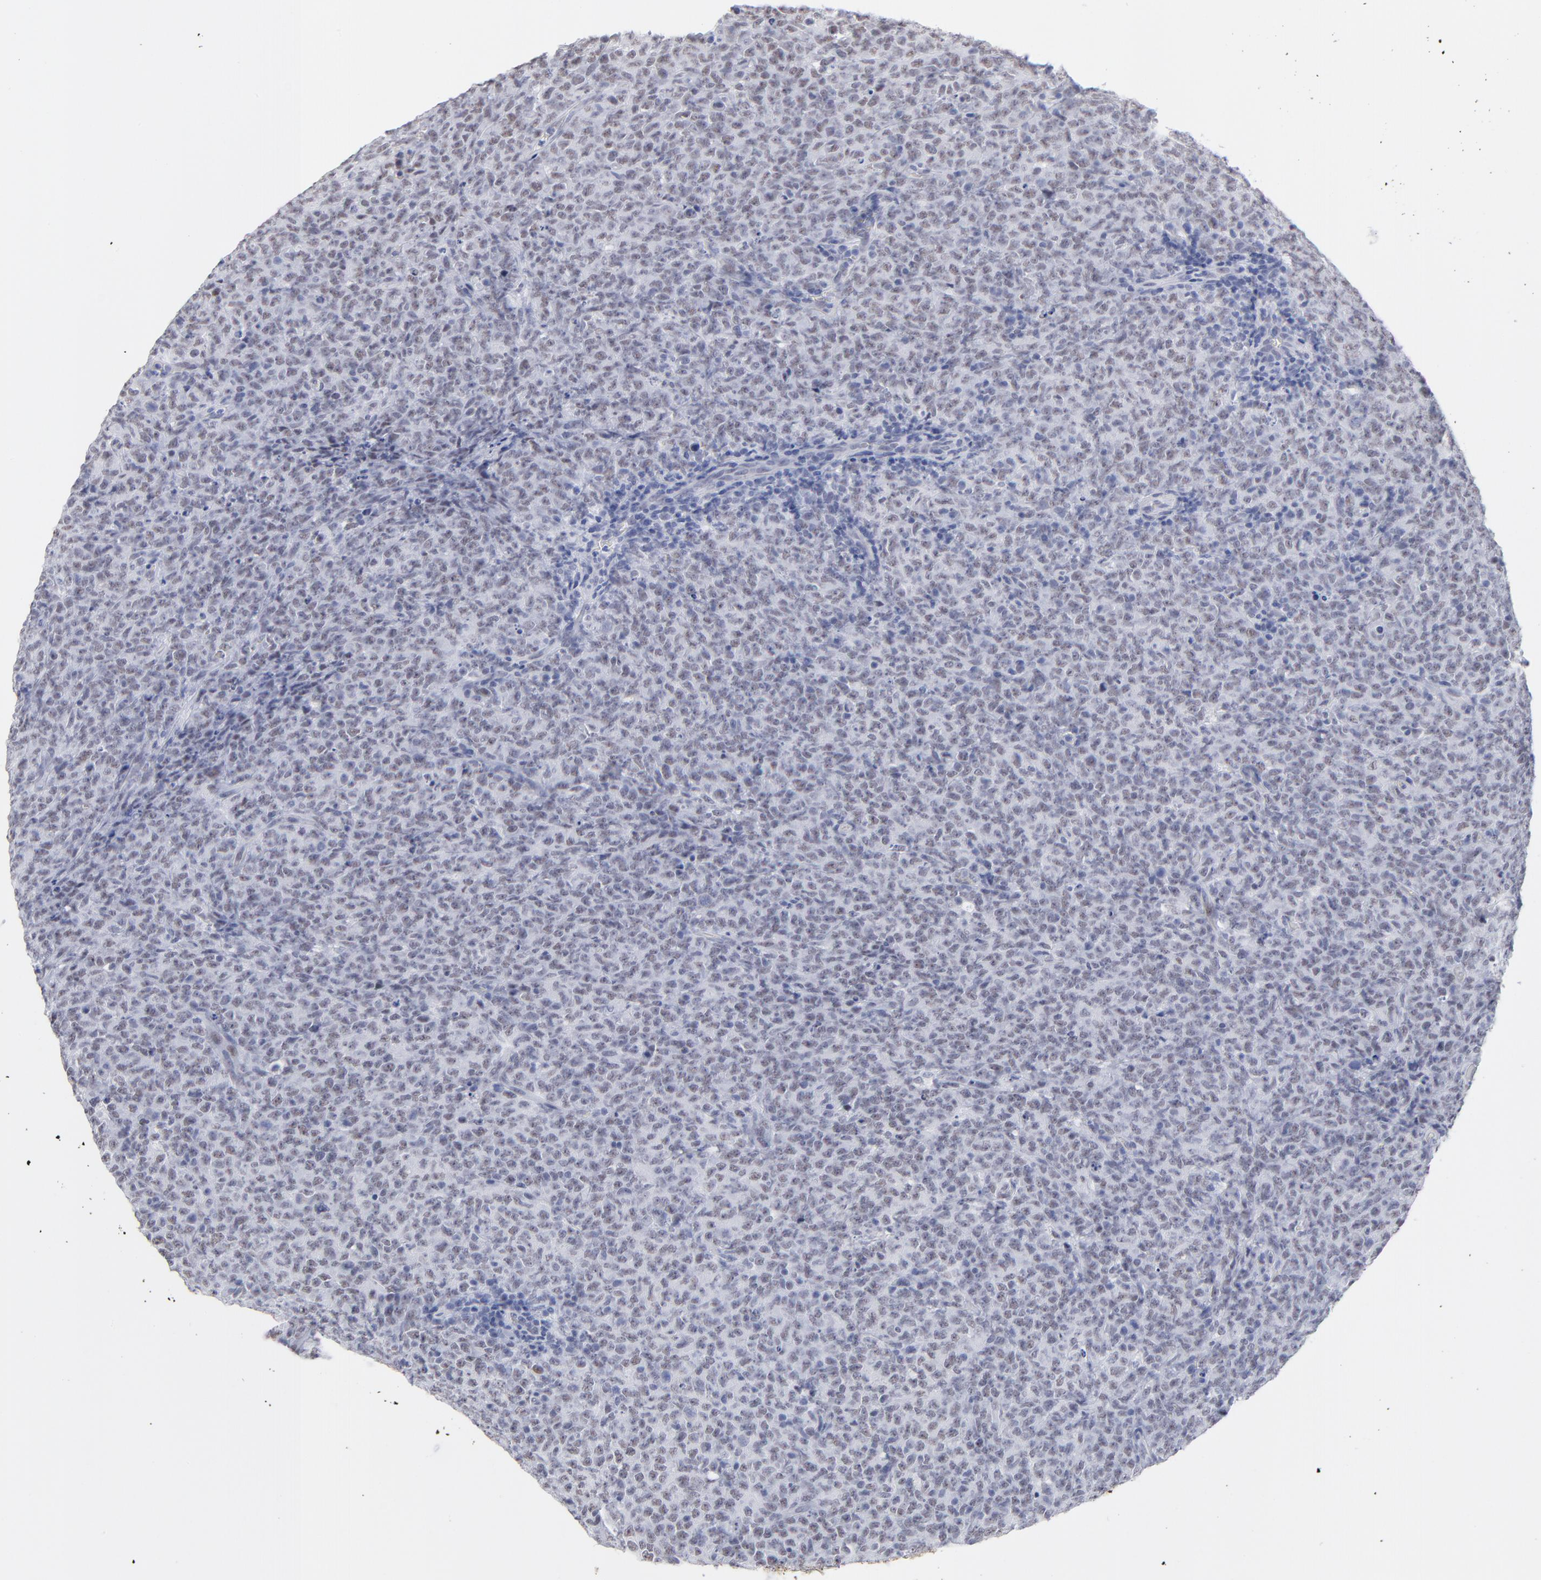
{"staining": {"intensity": "weak", "quantity": ">75%", "location": "nuclear"}, "tissue": "lymphoma", "cell_type": "Tumor cells", "image_type": "cancer", "snomed": [{"axis": "morphology", "description": "Malignant lymphoma, non-Hodgkin's type, High grade"}, {"axis": "topography", "description": "Tonsil"}], "caption": "High-power microscopy captured an immunohistochemistry micrograph of lymphoma, revealing weak nuclear expression in about >75% of tumor cells. (Brightfield microscopy of DAB IHC at high magnification).", "gene": "SNRPB", "patient": {"sex": "female", "age": 36}}